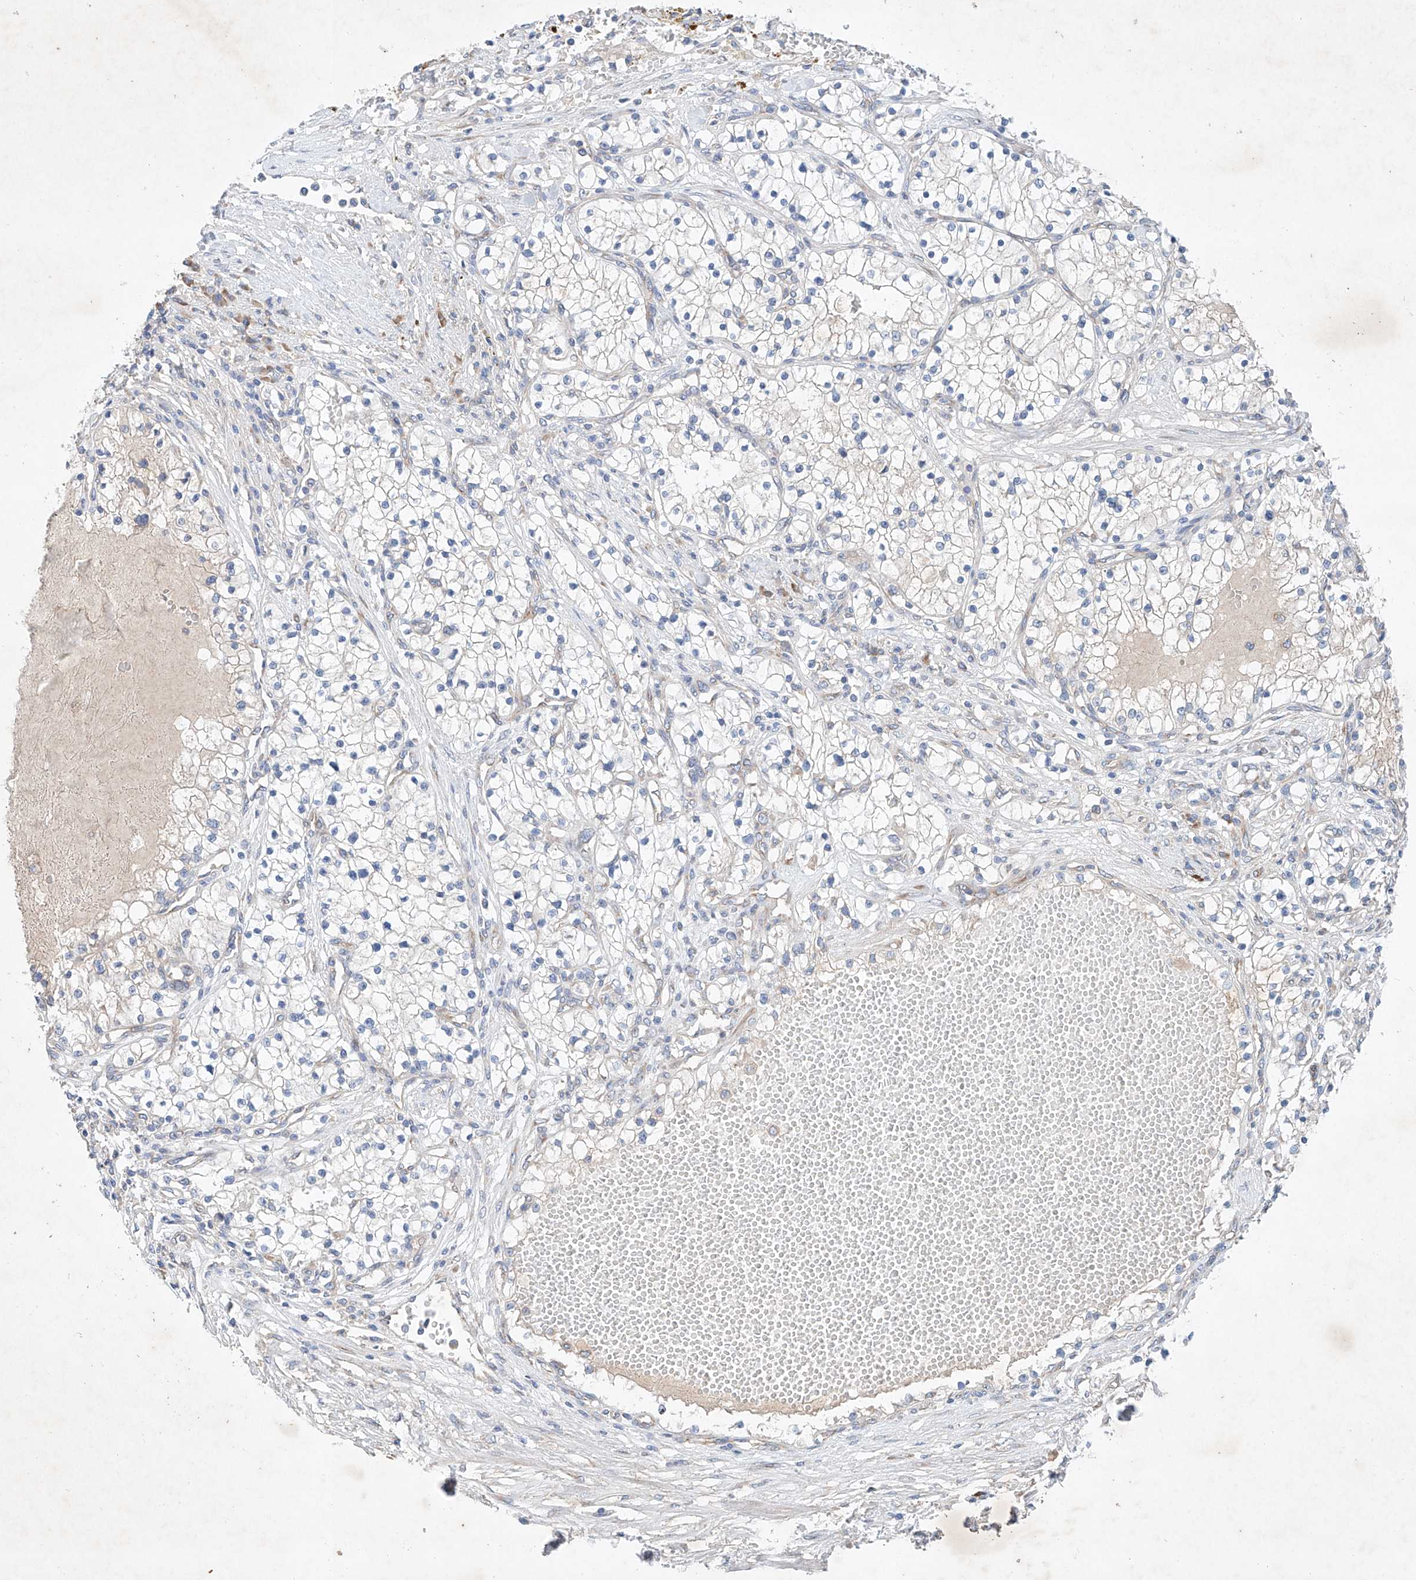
{"staining": {"intensity": "negative", "quantity": "none", "location": "none"}, "tissue": "renal cancer", "cell_type": "Tumor cells", "image_type": "cancer", "snomed": [{"axis": "morphology", "description": "Normal tissue, NOS"}, {"axis": "morphology", "description": "Adenocarcinoma, NOS"}, {"axis": "topography", "description": "Kidney"}], "caption": "This histopathology image is of renal cancer (adenocarcinoma) stained with immunohistochemistry (IHC) to label a protein in brown with the nuclei are counter-stained blue. There is no positivity in tumor cells.", "gene": "FASTK", "patient": {"sex": "male", "age": 68}}